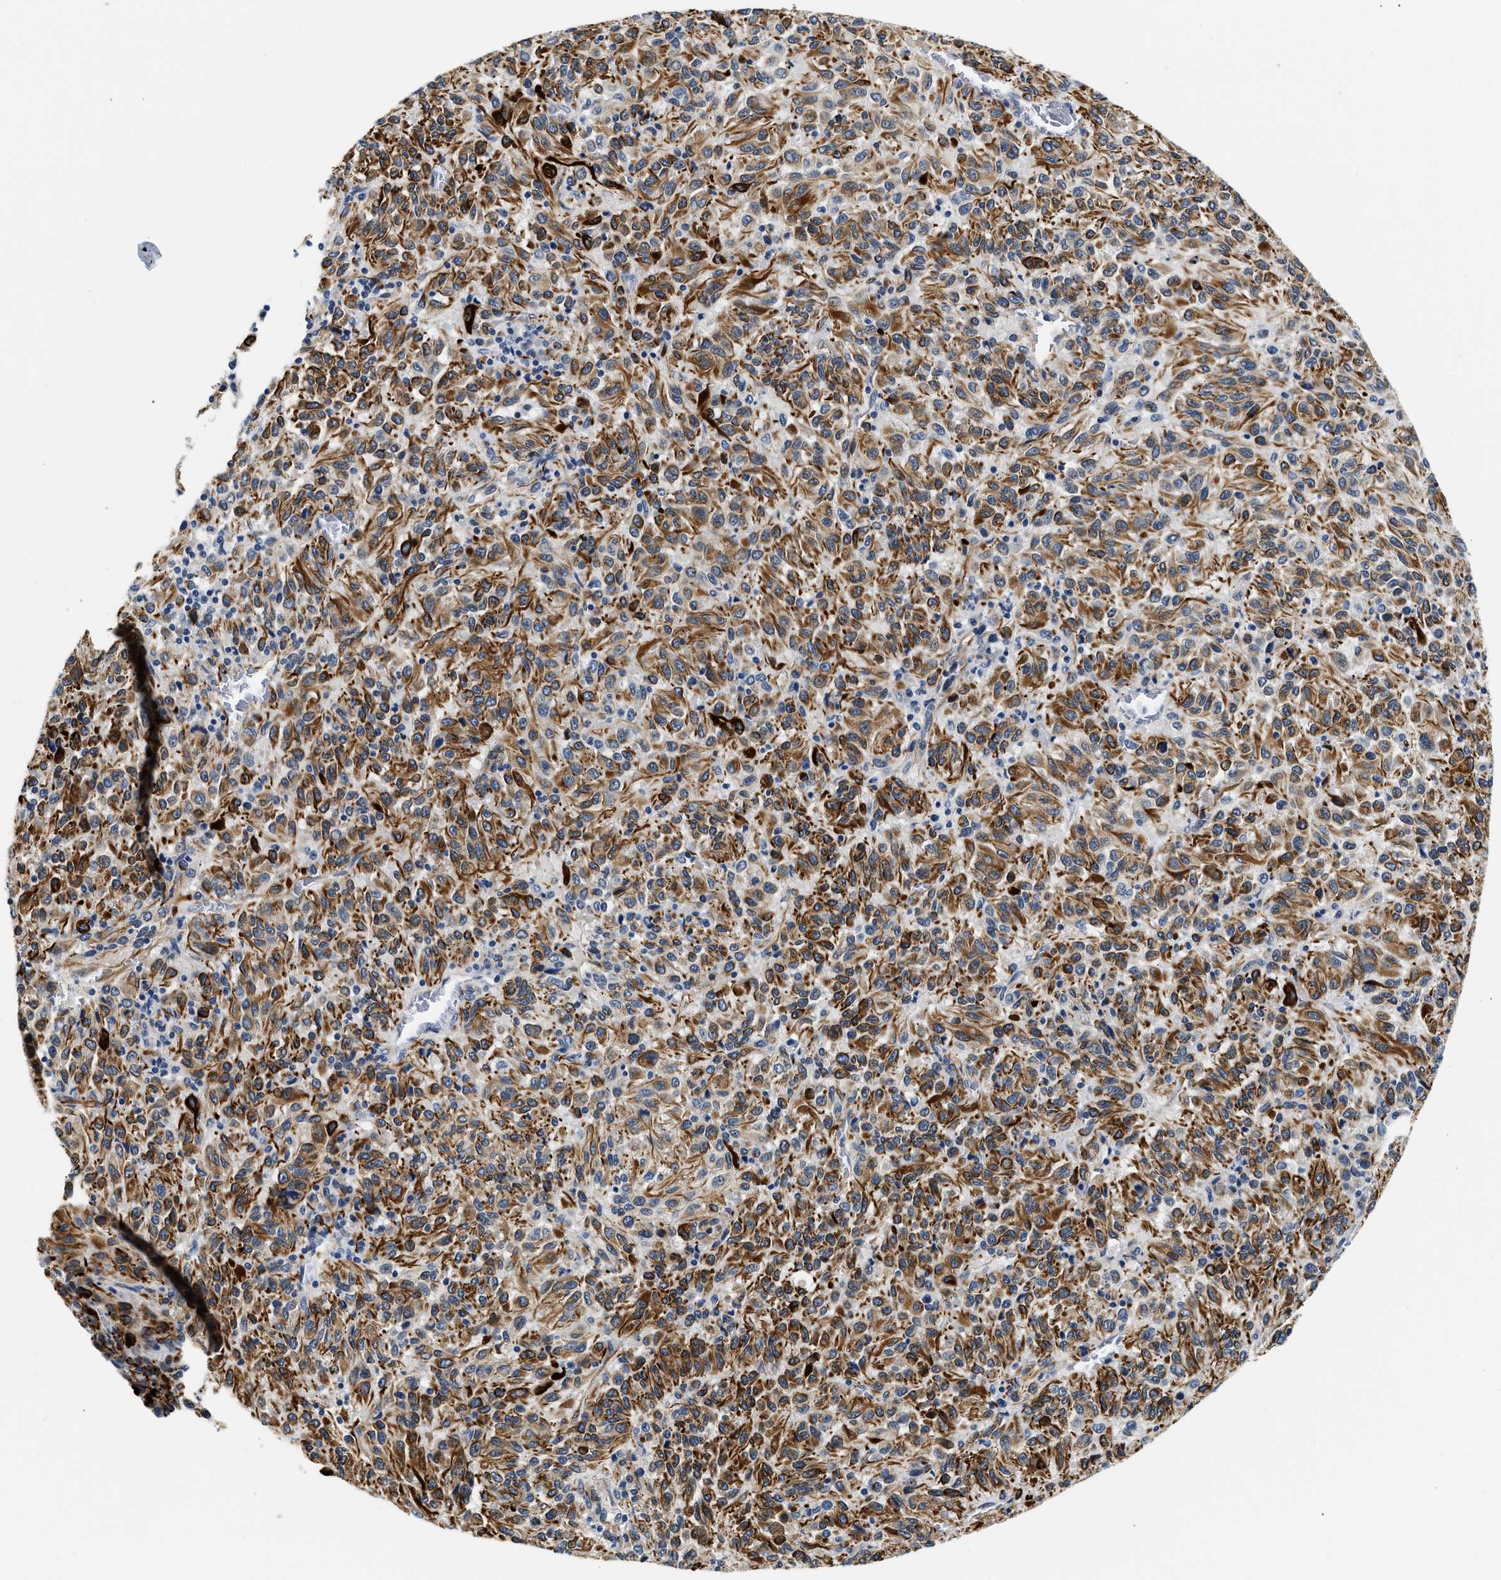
{"staining": {"intensity": "moderate", "quantity": ">75%", "location": "cytoplasmic/membranous"}, "tissue": "melanoma", "cell_type": "Tumor cells", "image_type": "cancer", "snomed": [{"axis": "morphology", "description": "Malignant melanoma, Metastatic site"}, {"axis": "topography", "description": "Lung"}], "caption": "Immunohistochemistry (IHC) (DAB (3,3'-diaminobenzidine)) staining of human malignant melanoma (metastatic site) demonstrates moderate cytoplasmic/membranous protein staining in approximately >75% of tumor cells.", "gene": "MED22", "patient": {"sex": "male", "age": 64}}